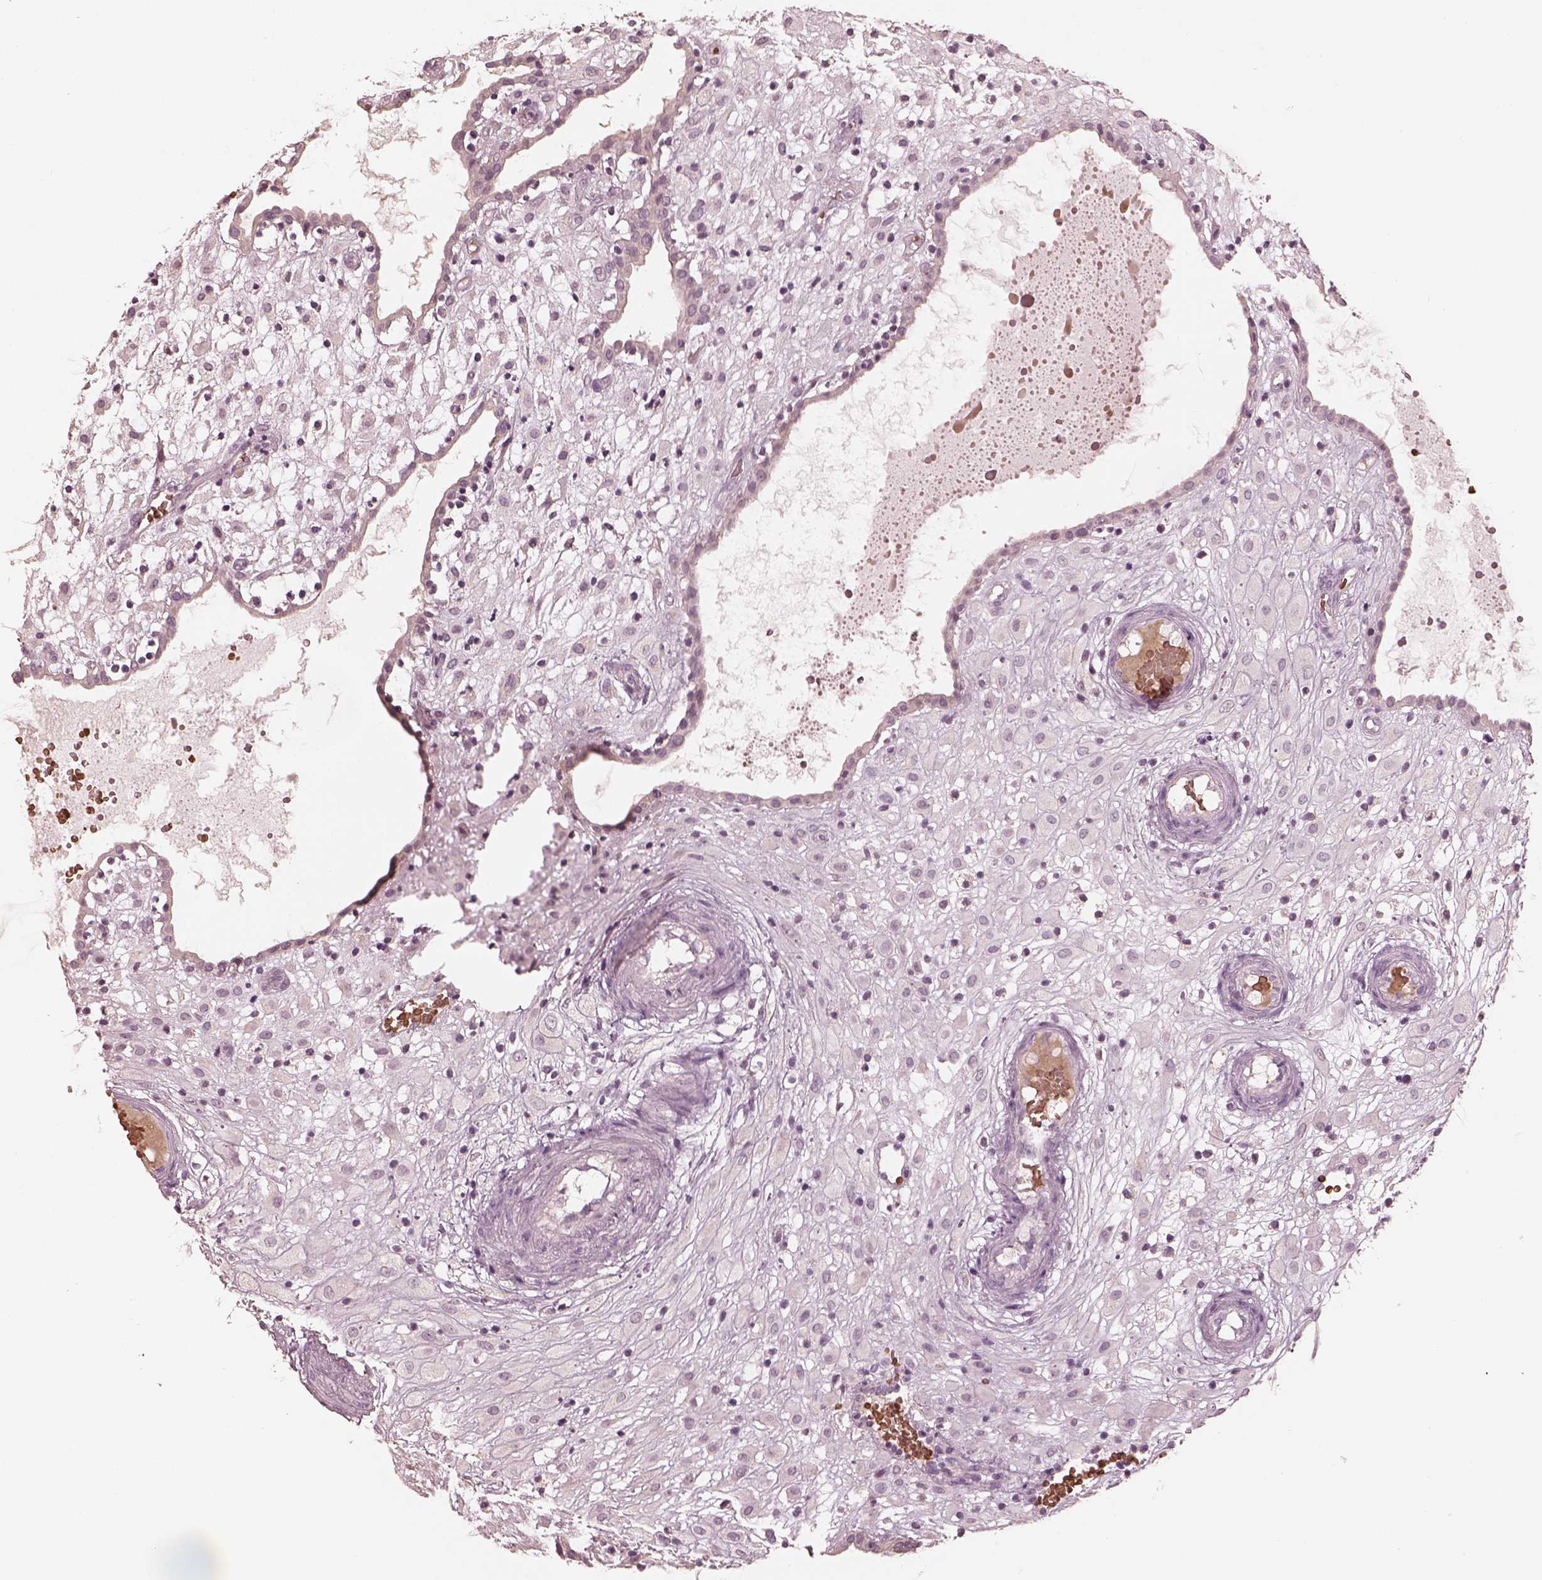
{"staining": {"intensity": "negative", "quantity": "none", "location": "none"}, "tissue": "placenta", "cell_type": "Decidual cells", "image_type": "normal", "snomed": [{"axis": "morphology", "description": "Normal tissue, NOS"}, {"axis": "topography", "description": "Placenta"}], "caption": "High power microscopy photomicrograph of an IHC image of unremarkable placenta, revealing no significant expression in decidual cells. (Brightfield microscopy of DAB (3,3'-diaminobenzidine) IHC at high magnification).", "gene": "ANKLE1", "patient": {"sex": "female", "age": 24}}